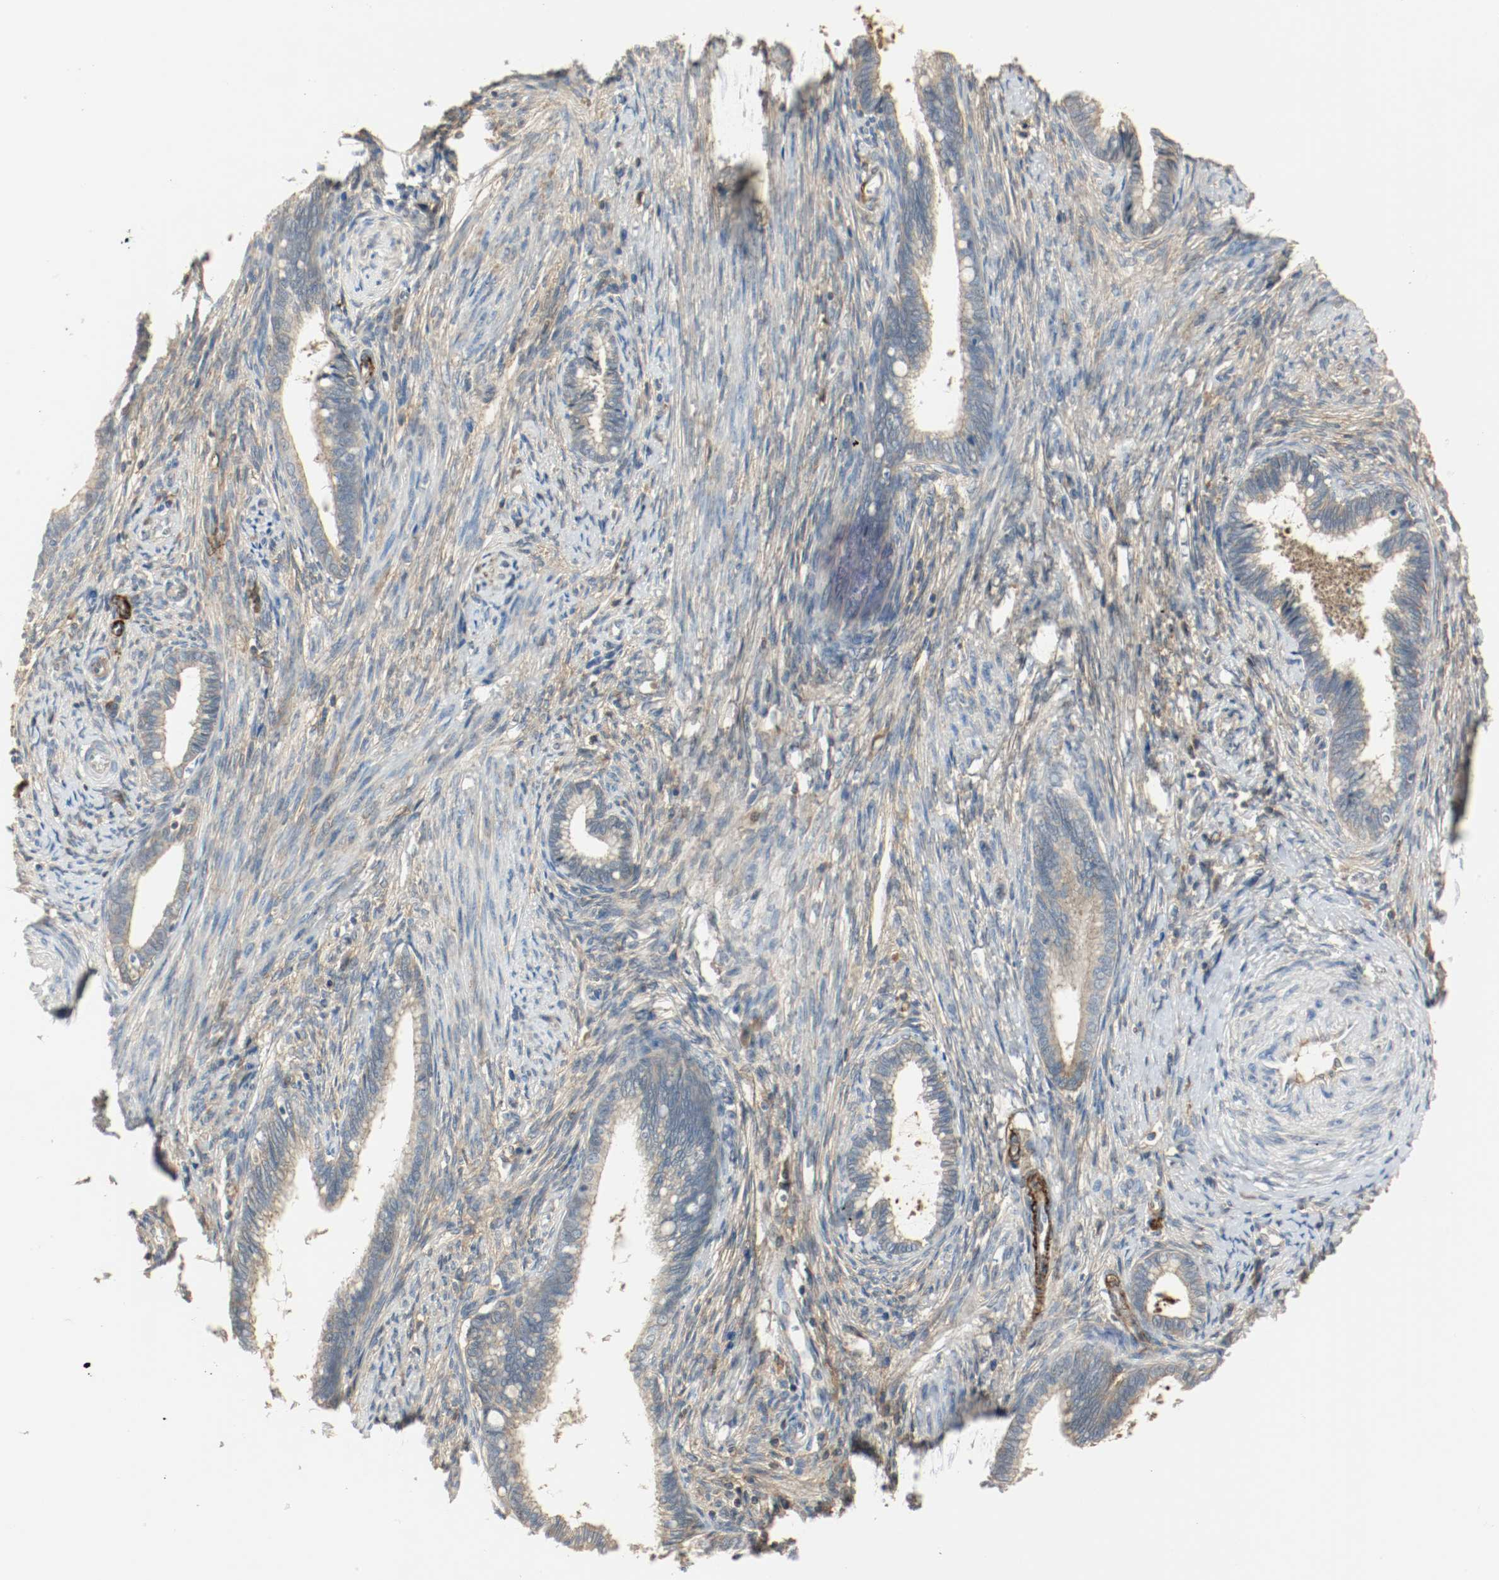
{"staining": {"intensity": "weak", "quantity": ">75%", "location": "cytoplasmic/membranous"}, "tissue": "cervical cancer", "cell_type": "Tumor cells", "image_type": "cancer", "snomed": [{"axis": "morphology", "description": "Adenocarcinoma, NOS"}, {"axis": "topography", "description": "Cervix"}], "caption": "Protein analysis of cervical cancer (adenocarcinoma) tissue exhibits weak cytoplasmic/membranous positivity in approximately >75% of tumor cells.", "gene": "MELTF", "patient": {"sex": "female", "age": 44}}